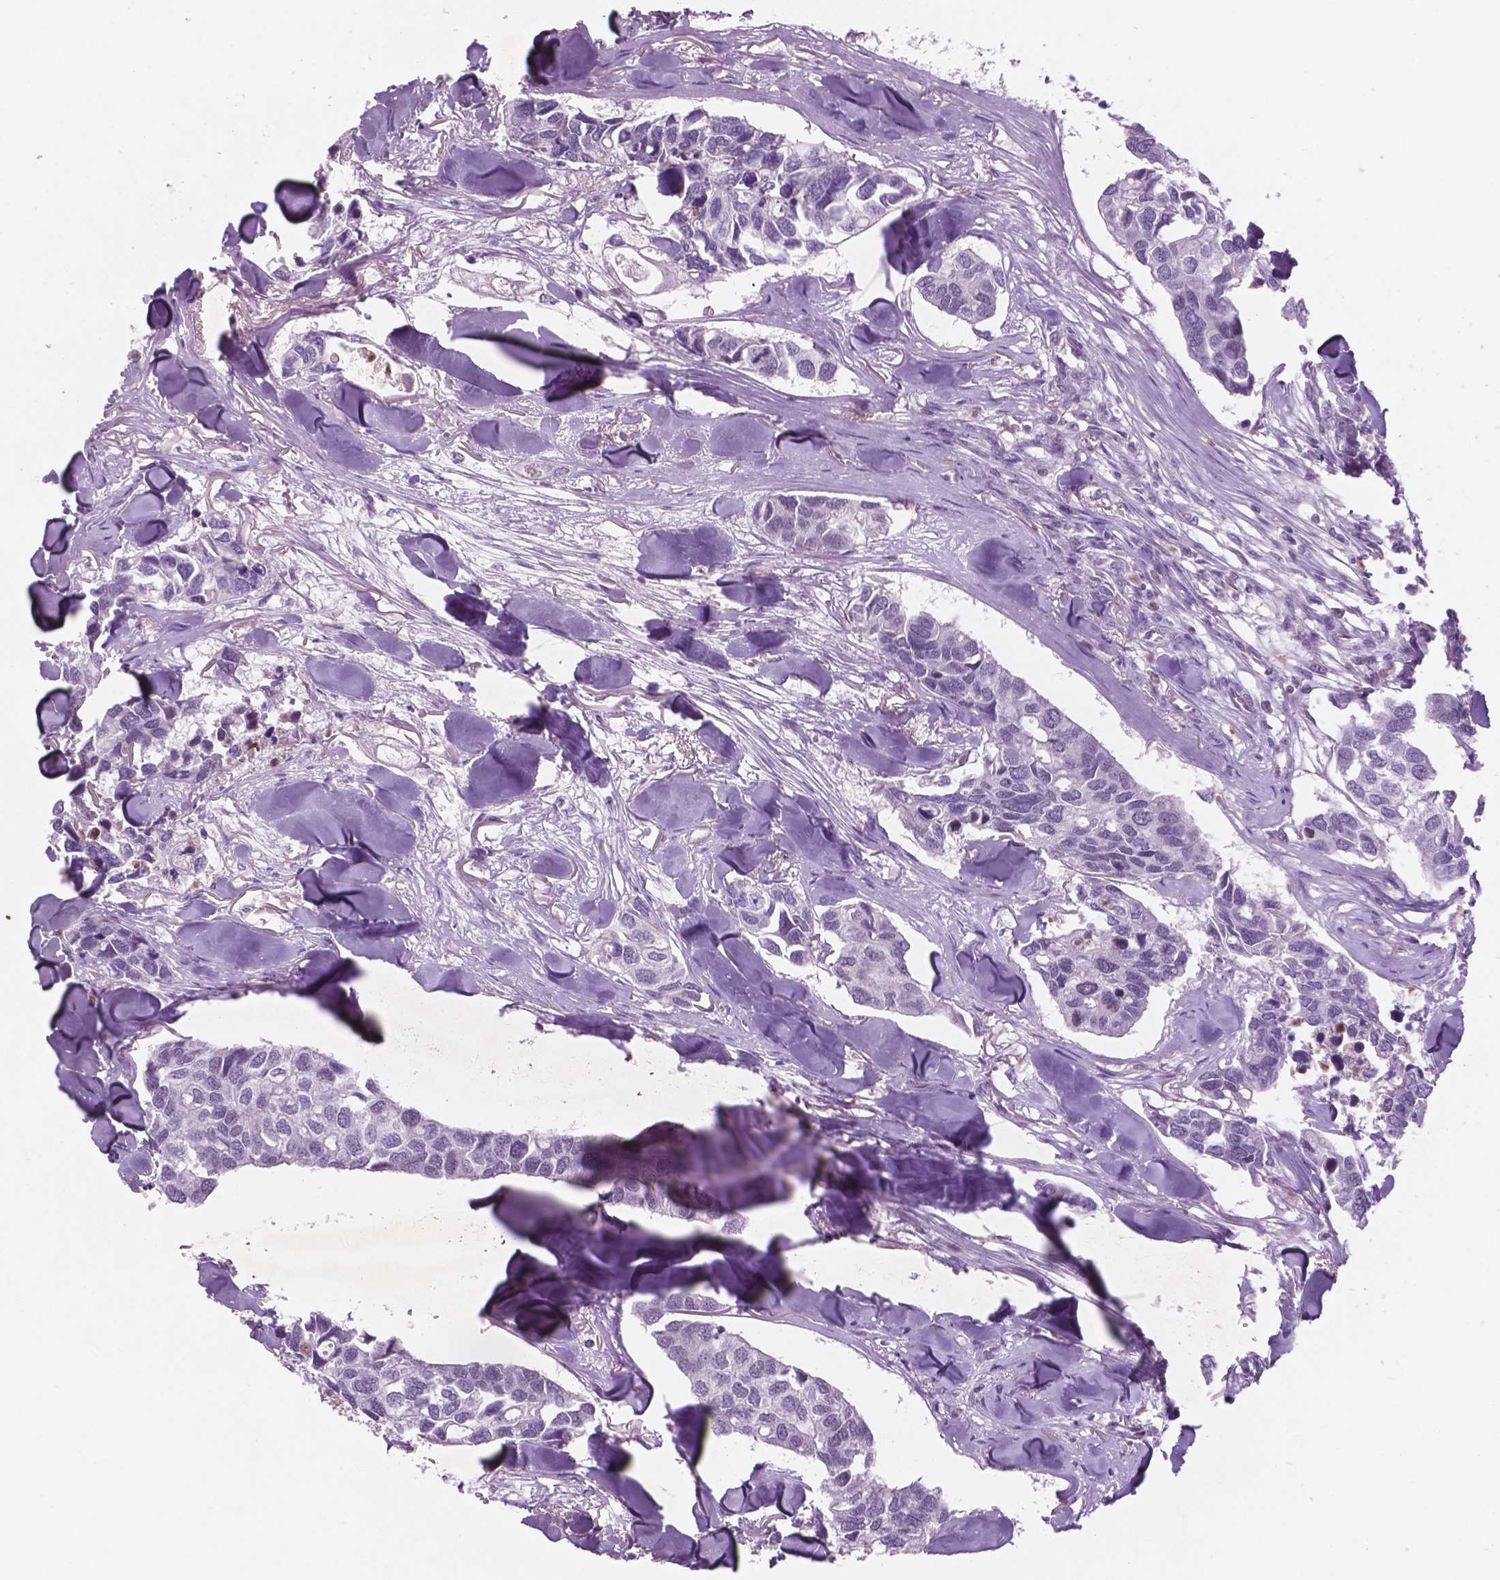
{"staining": {"intensity": "negative", "quantity": "none", "location": "none"}, "tissue": "breast cancer", "cell_type": "Tumor cells", "image_type": "cancer", "snomed": [{"axis": "morphology", "description": "Duct carcinoma"}, {"axis": "topography", "description": "Breast"}], "caption": "High magnification brightfield microscopy of infiltrating ductal carcinoma (breast) stained with DAB (brown) and counterstained with hematoxylin (blue): tumor cells show no significant expression. (DAB (3,3'-diaminobenzidine) immunohistochemistry (IHC) with hematoxylin counter stain).", "gene": "CTR9", "patient": {"sex": "female", "age": 83}}